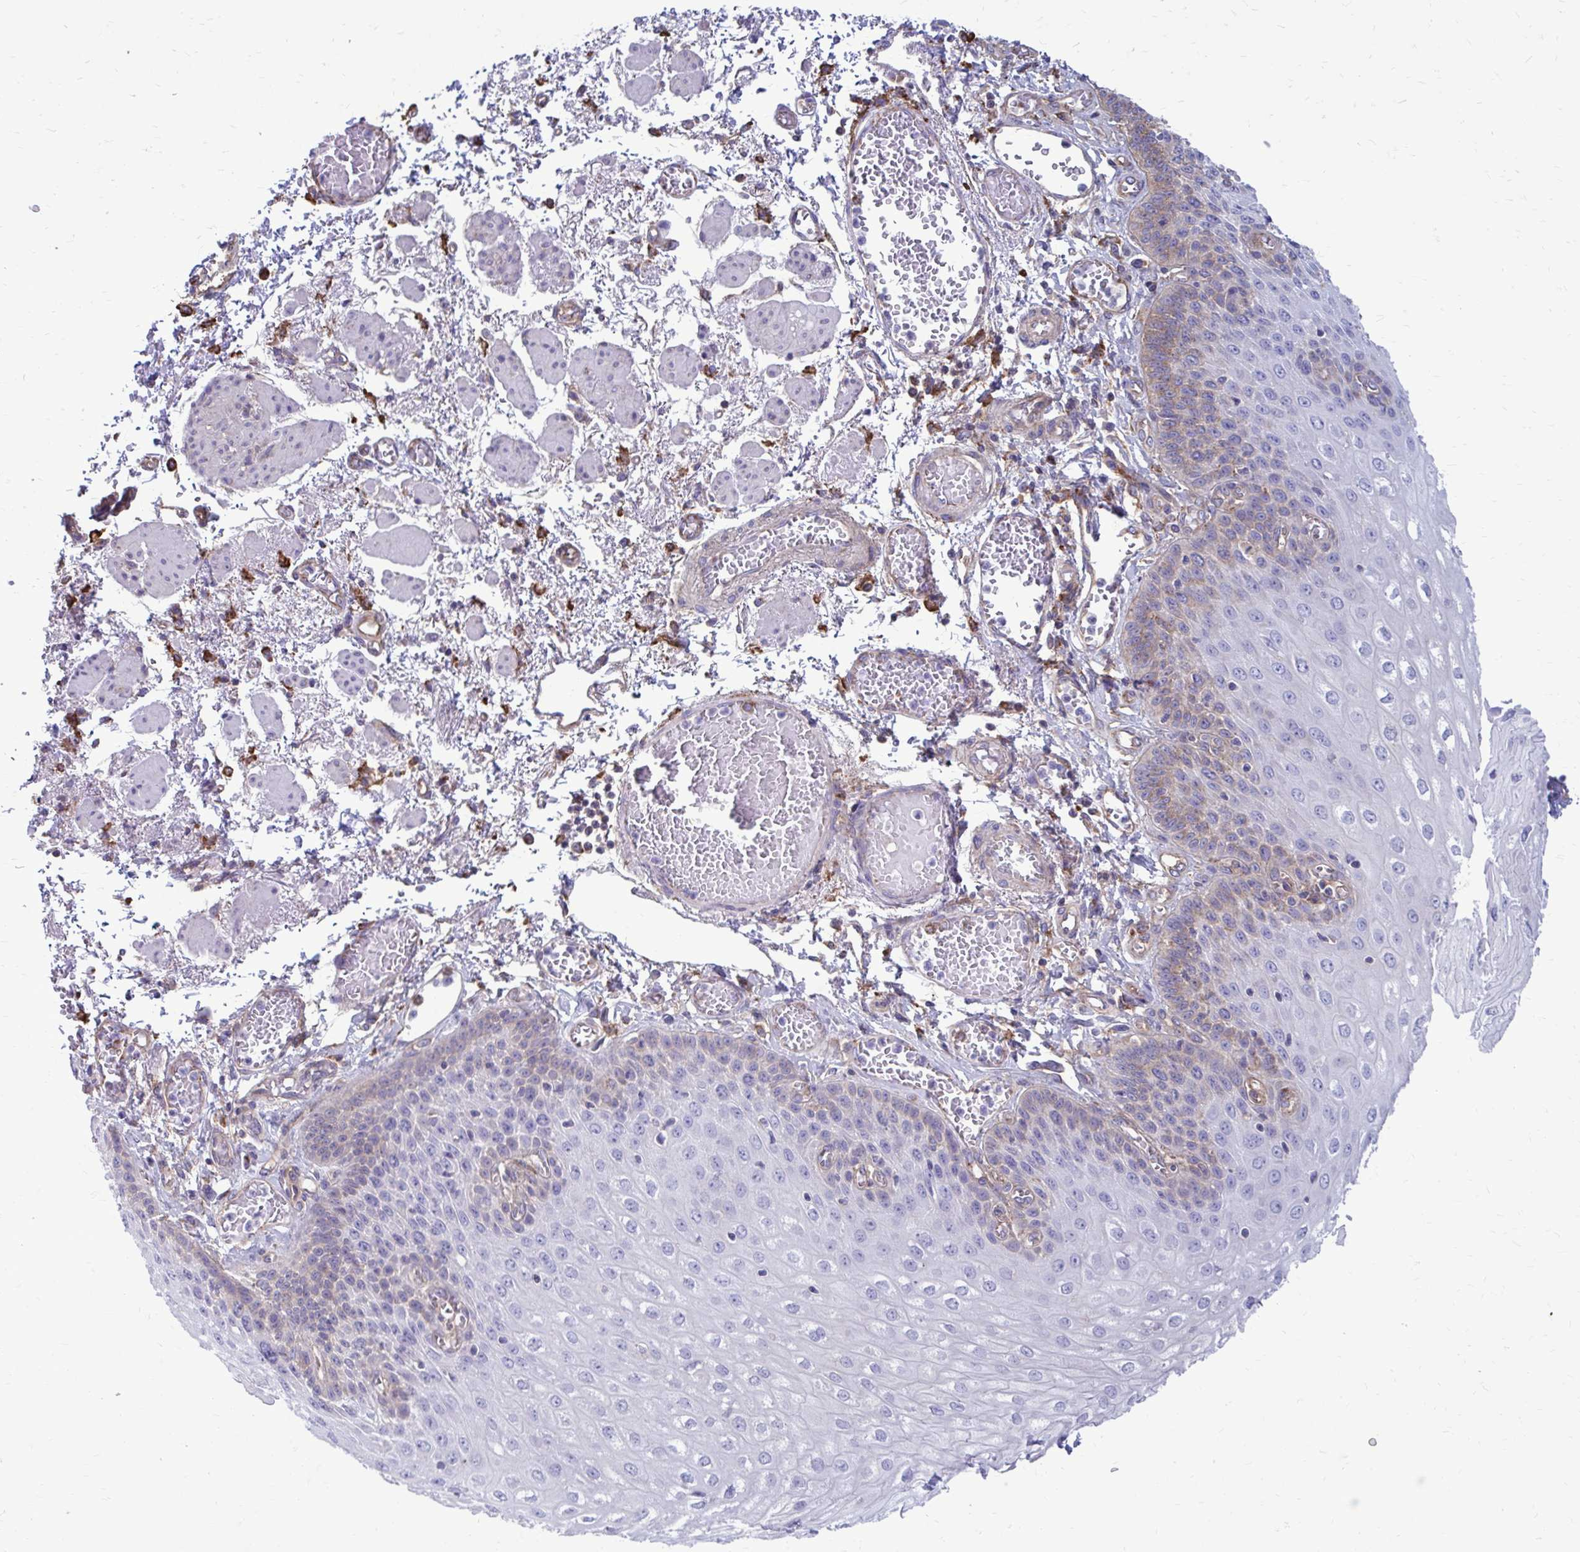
{"staining": {"intensity": "weak", "quantity": "<25%", "location": "cytoplasmic/membranous"}, "tissue": "esophagus", "cell_type": "Squamous epithelial cells", "image_type": "normal", "snomed": [{"axis": "morphology", "description": "Normal tissue, NOS"}, {"axis": "morphology", "description": "Adenocarcinoma, NOS"}, {"axis": "topography", "description": "Esophagus"}], "caption": "An IHC micrograph of unremarkable esophagus is shown. There is no staining in squamous epithelial cells of esophagus.", "gene": "CLTA", "patient": {"sex": "male", "age": 81}}